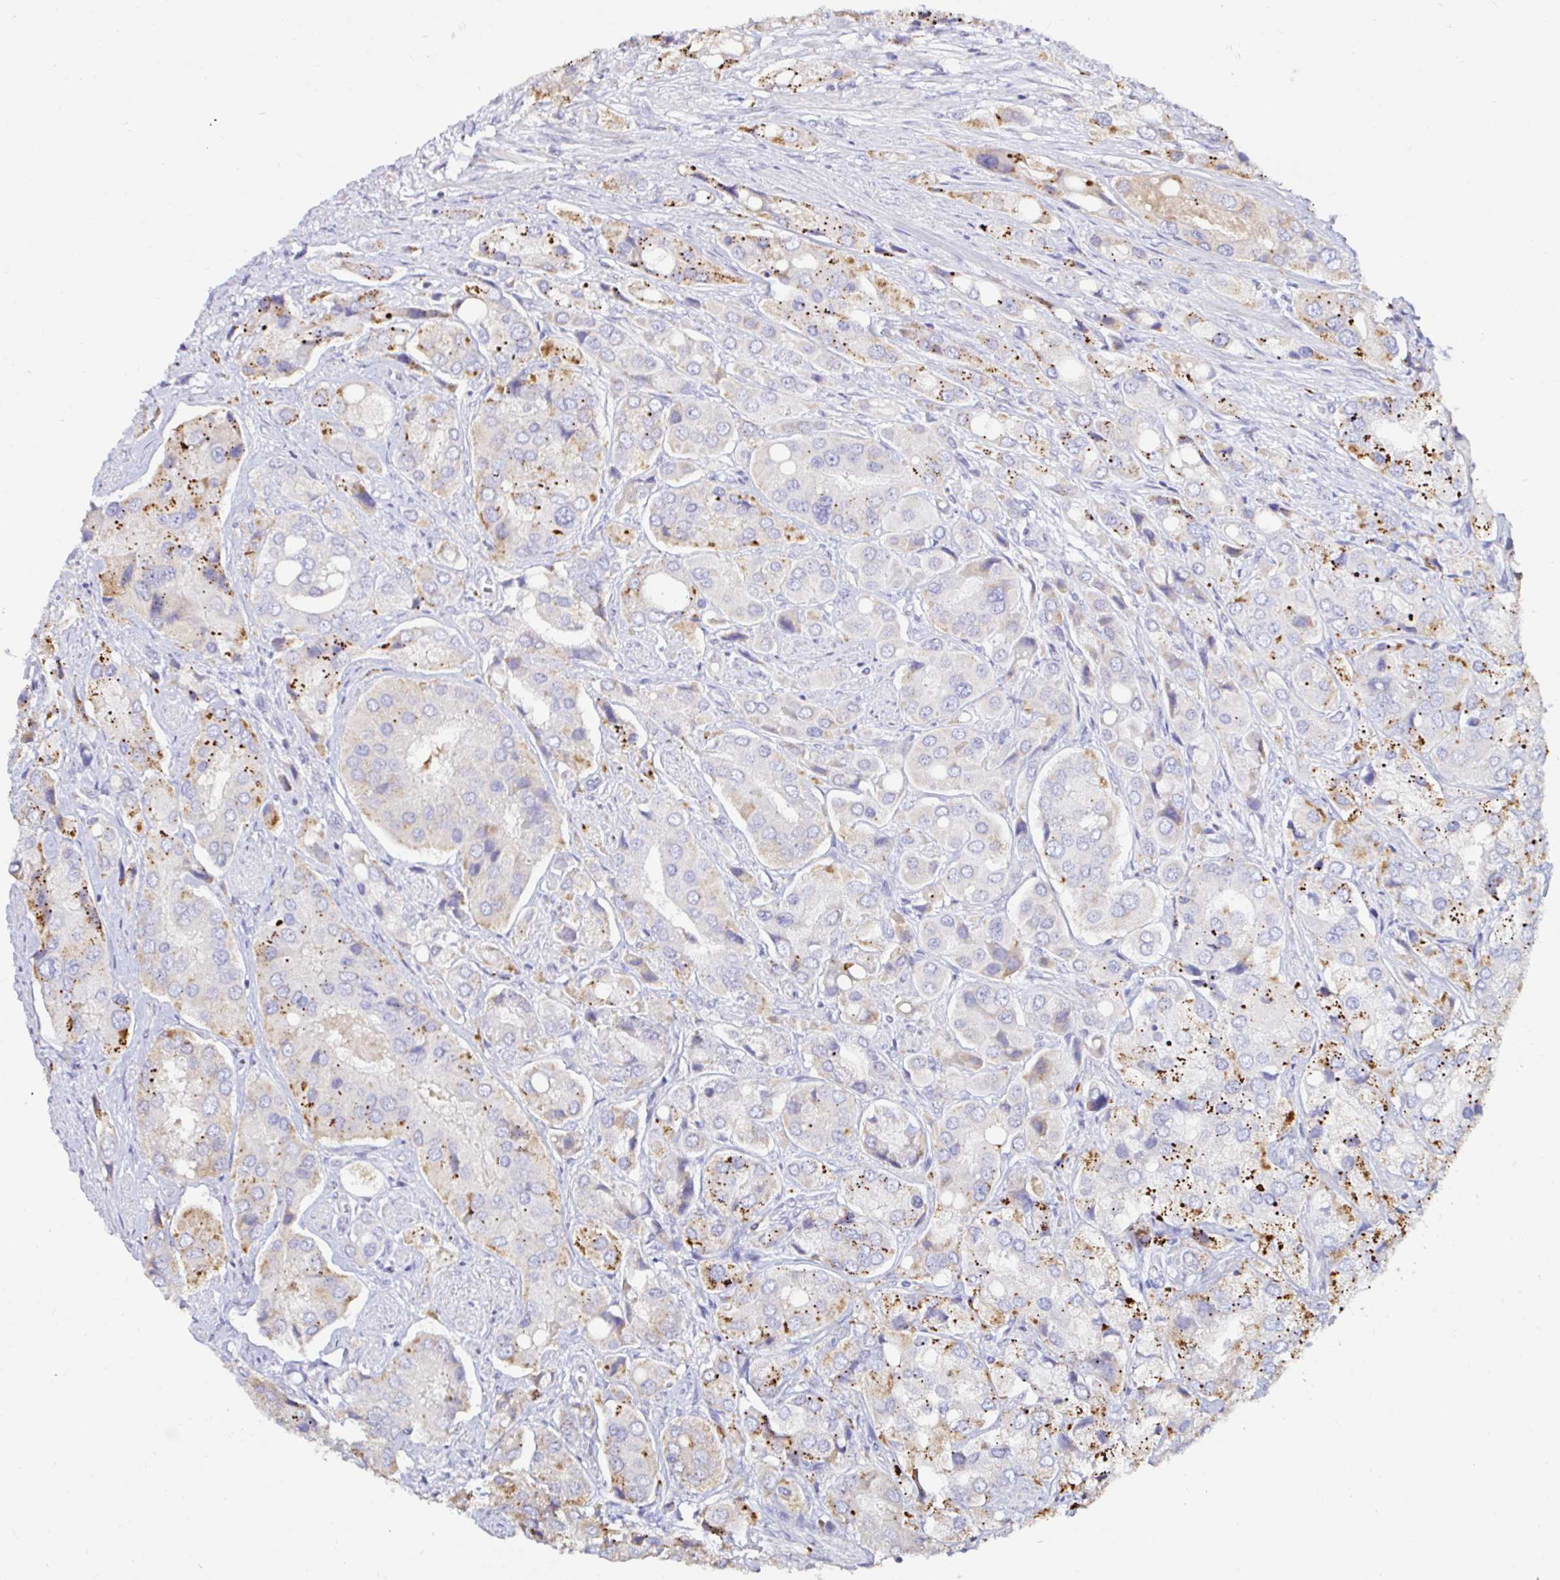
{"staining": {"intensity": "moderate", "quantity": "25%-75%", "location": "cytoplasmic/membranous"}, "tissue": "prostate cancer", "cell_type": "Tumor cells", "image_type": "cancer", "snomed": [{"axis": "morphology", "description": "Adenocarcinoma, Low grade"}, {"axis": "topography", "description": "Prostate"}], "caption": "Immunohistochemistry (IHC) of prostate adenocarcinoma (low-grade) reveals medium levels of moderate cytoplasmic/membranous staining in approximately 25%-75% of tumor cells. (brown staining indicates protein expression, while blue staining denotes nuclei).", "gene": "GALNS", "patient": {"sex": "male", "age": 69}}